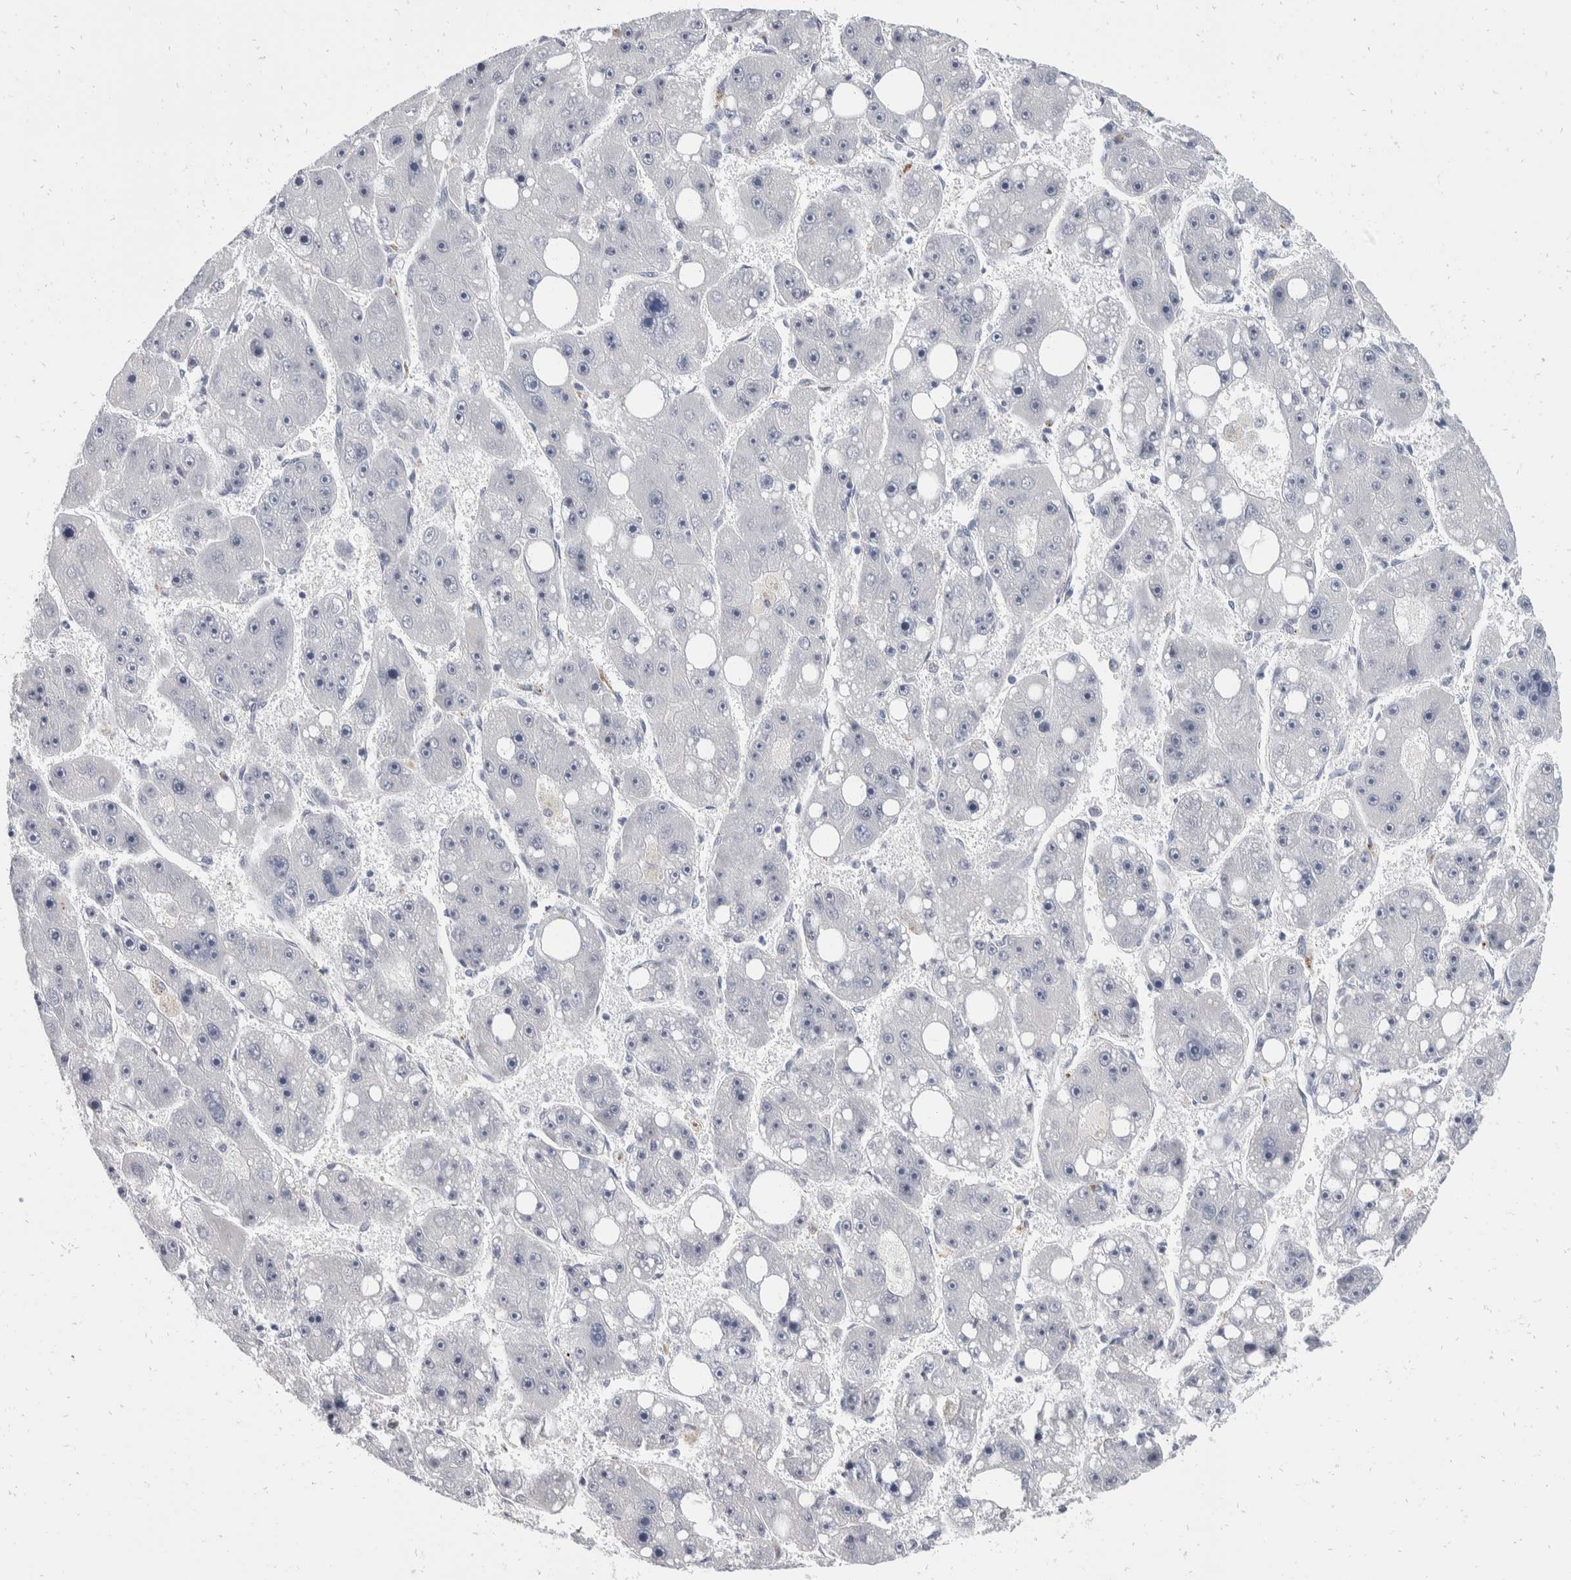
{"staining": {"intensity": "negative", "quantity": "none", "location": "none"}, "tissue": "liver cancer", "cell_type": "Tumor cells", "image_type": "cancer", "snomed": [{"axis": "morphology", "description": "Carcinoma, Hepatocellular, NOS"}, {"axis": "topography", "description": "Liver"}], "caption": "An IHC histopathology image of hepatocellular carcinoma (liver) is shown. There is no staining in tumor cells of hepatocellular carcinoma (liver).", "gene": "CATSPERD", "patient": {"sex": "female", "age": 61}}